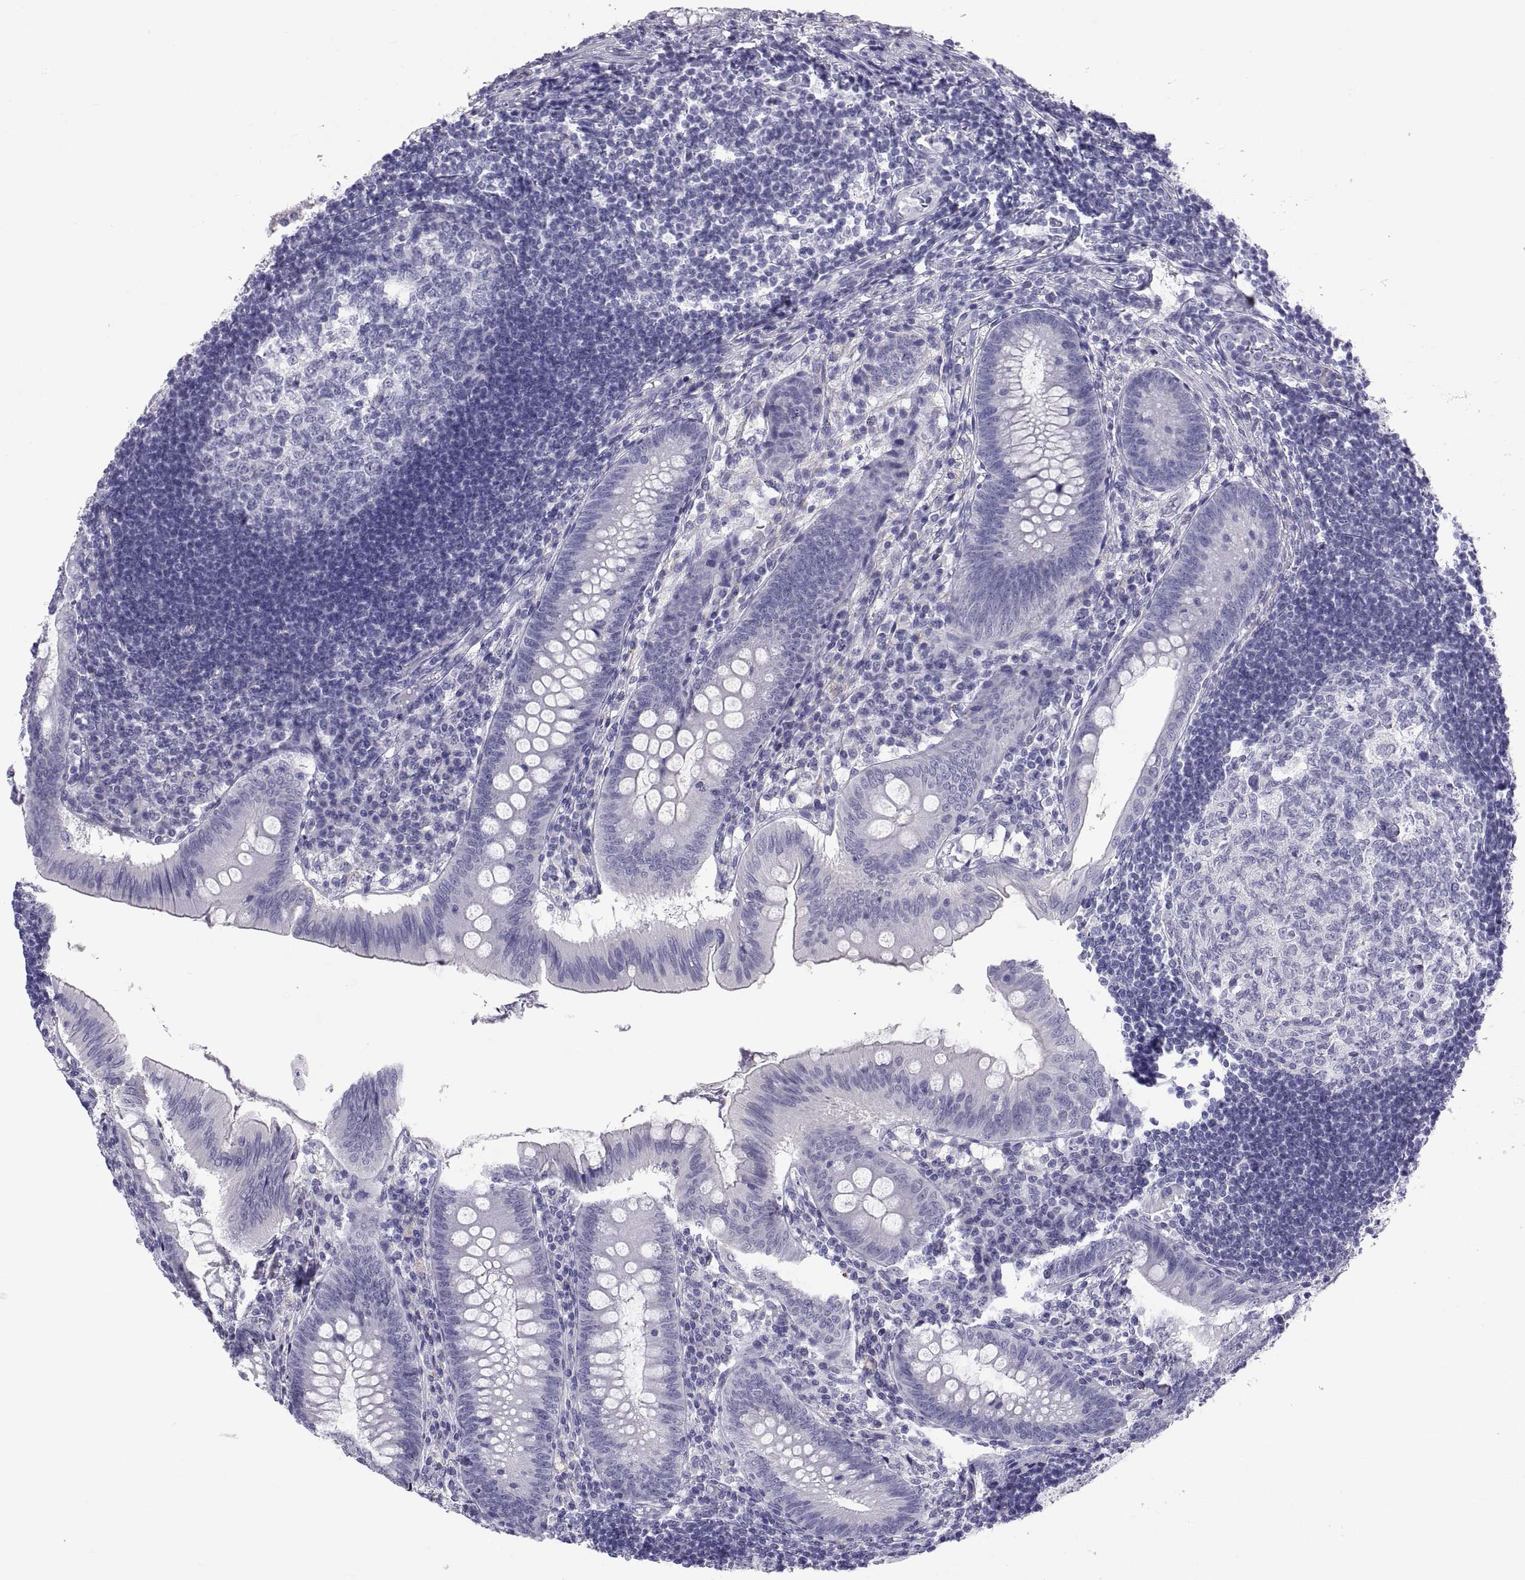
{"staining": {"intensity": "negative", "quantity": "none", "location": "none"}, "tissue": "appendix", "cell_type": "Glandular cells", "image_type": "normal", "snomed": [{"axis": "morphology", "description": "Normal tissue, NOS"}, {"axis": "morphology", "description": "Inflammation, NOS"}, {"axis": "topography", "description": "Appendix"}], "caption": "IHC image of normal appendix: human appendix stained with DAB displays no significant protein positivity in glandular cells.", "gene": "TEX13A", "patient": {"sex": "male", "age": 16}}